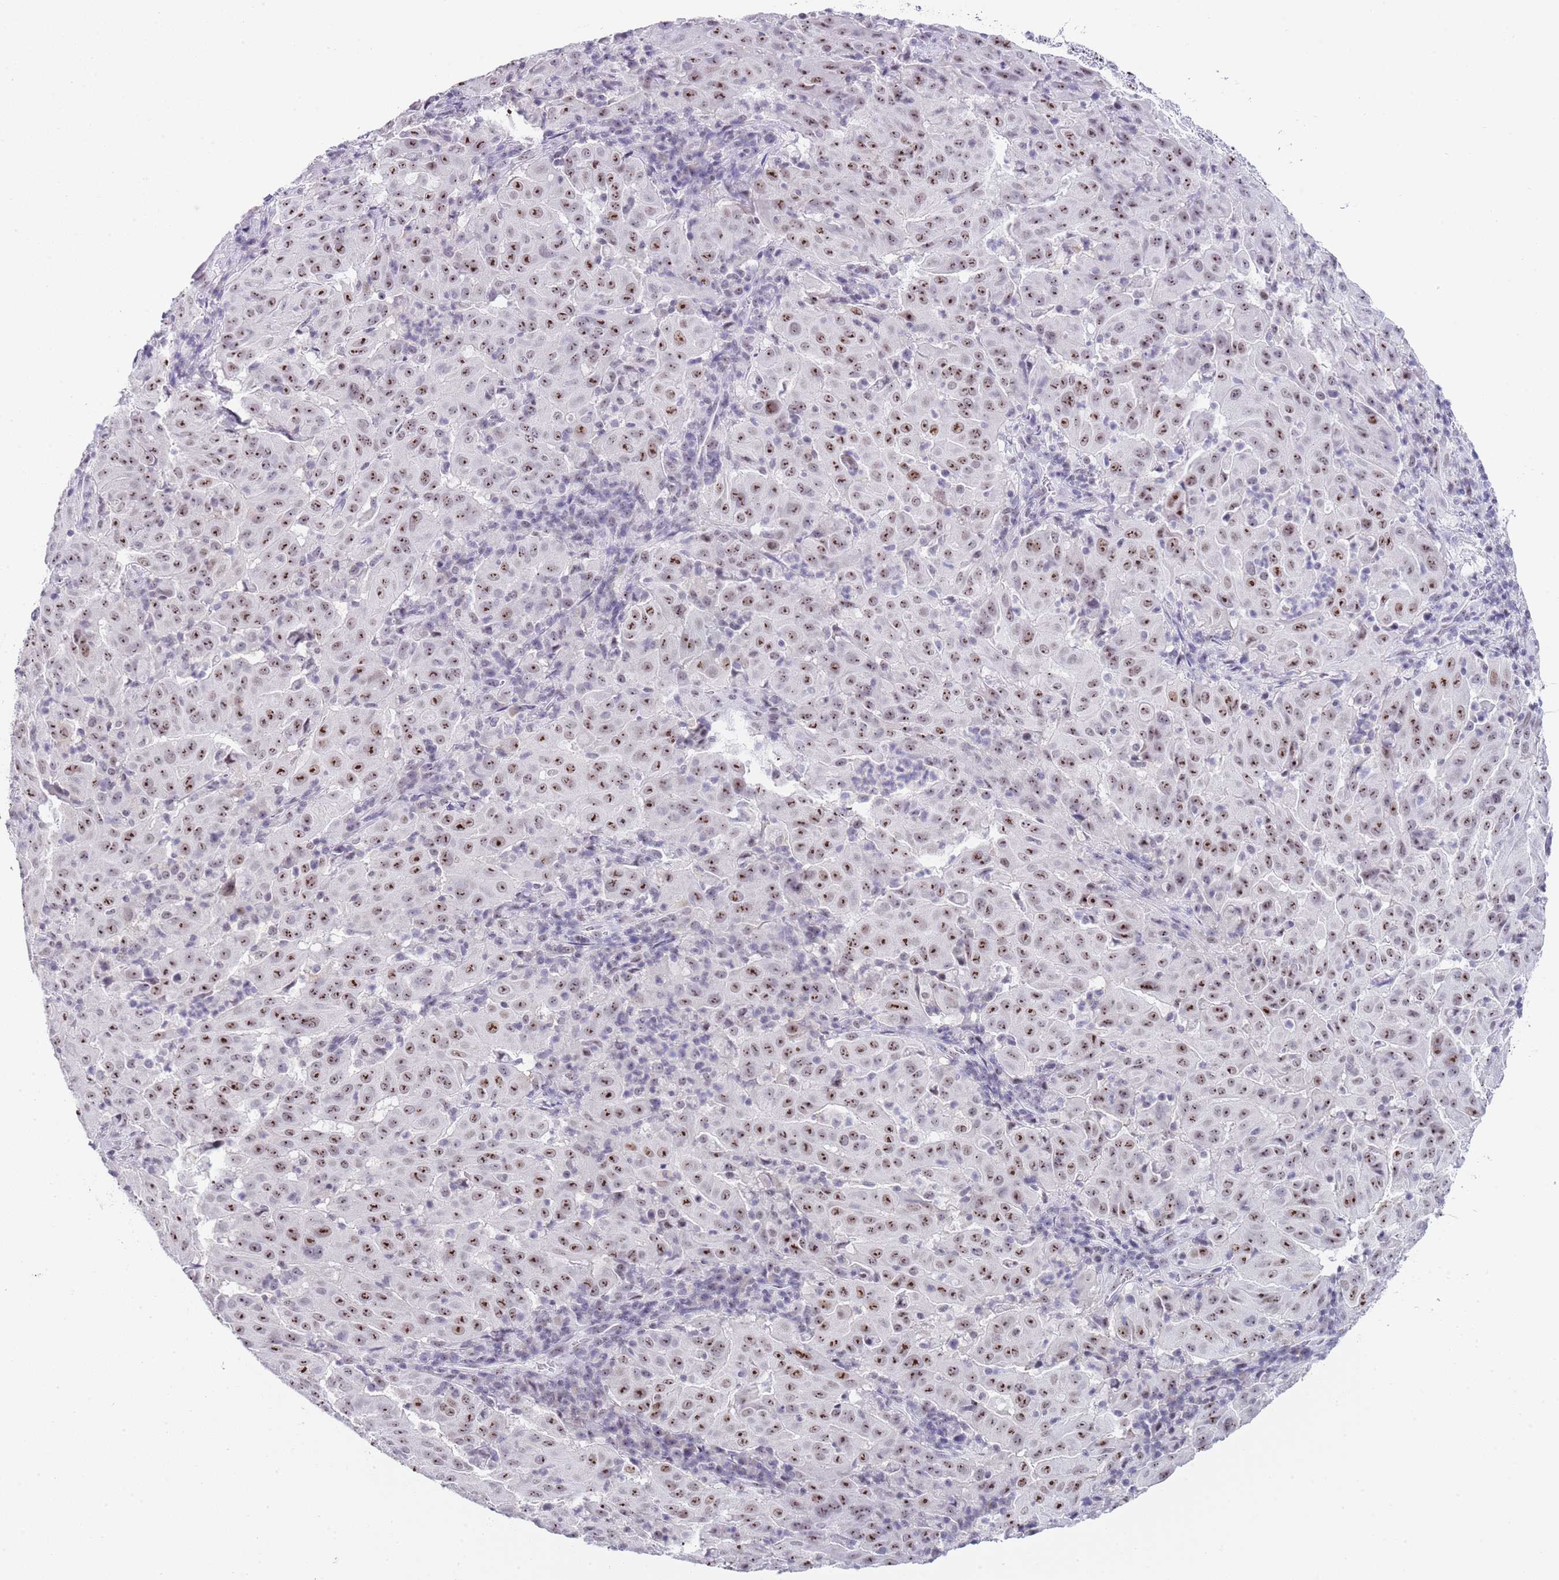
{"staining": {"intensity": "moderate", "quantity": ">75%", "location": "nuclear"}, "tissue": "pancreatic cancer", "cell_type": "Tumor cells", "image_type": "cancer", "snomed": [{"axis": "morphology", "description": "Adenocarcinoma, NOS"}, {"axis": "topography", "description": "Pancreas"}], "caption": "Moderate nuclear protein positivity is present in about >75% of tumor cells in pancreatic cancer.", "gene": "NOP56", "patient": {"sex": "male", "age": 63}}